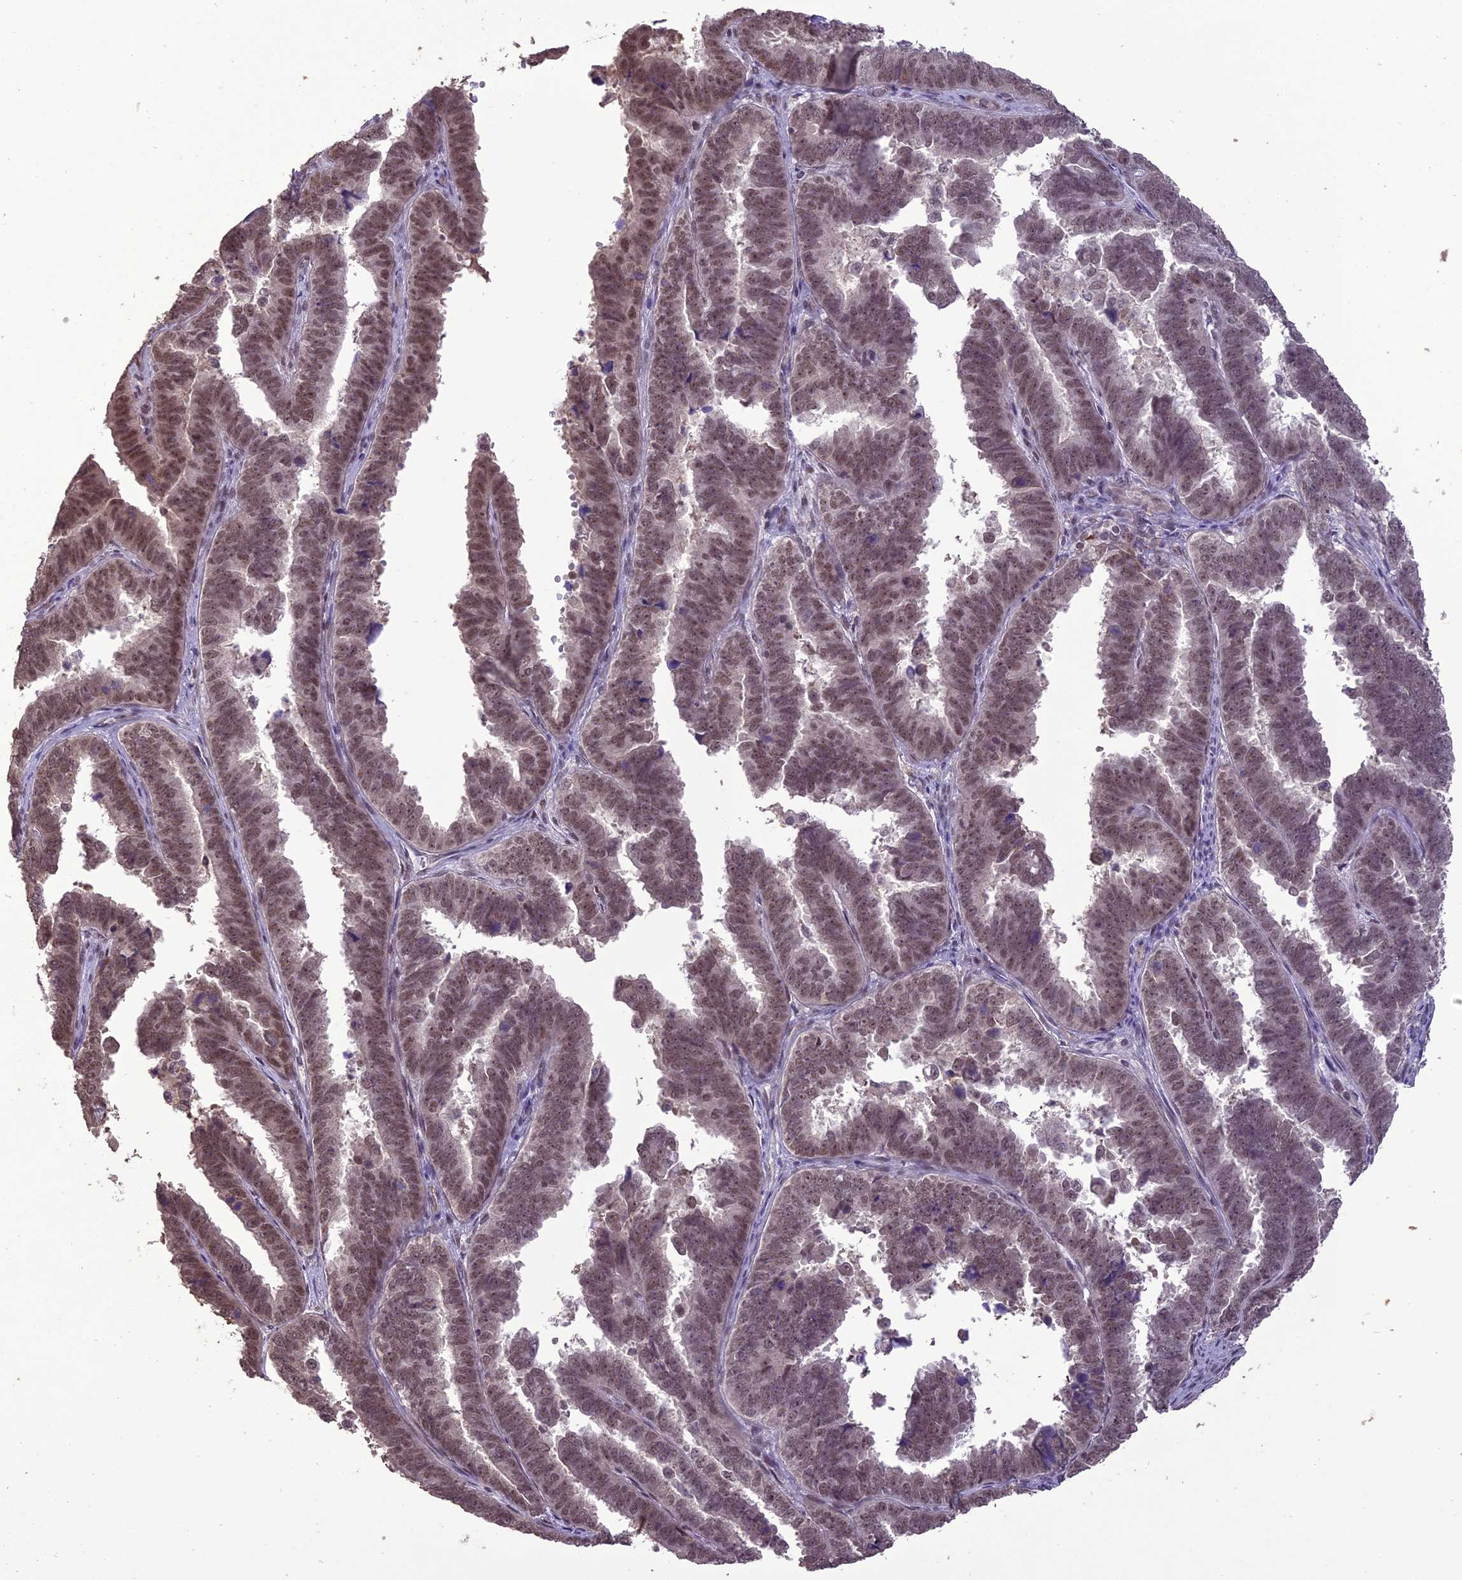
{"staining": {"intensity": "moderate", "quantity": ">75%", "location": "nuclear"}, "tissue": "endometrial cancer", "cell_type": "Tumor cells", "image_type": "cancer", "snomed": [{"axis": "morphology", "description": "Adenocarcinoma, NOS"}, {"axis": "topography", "description": "Endometrium"}], "caption": "Tumor cells display medium levels of moderate nuclear staining in approximately >75% of cells in human endometrial adenocarcinoma.", "gene": "TIGD7", "patient": {"sex": "female", "age": 75}}